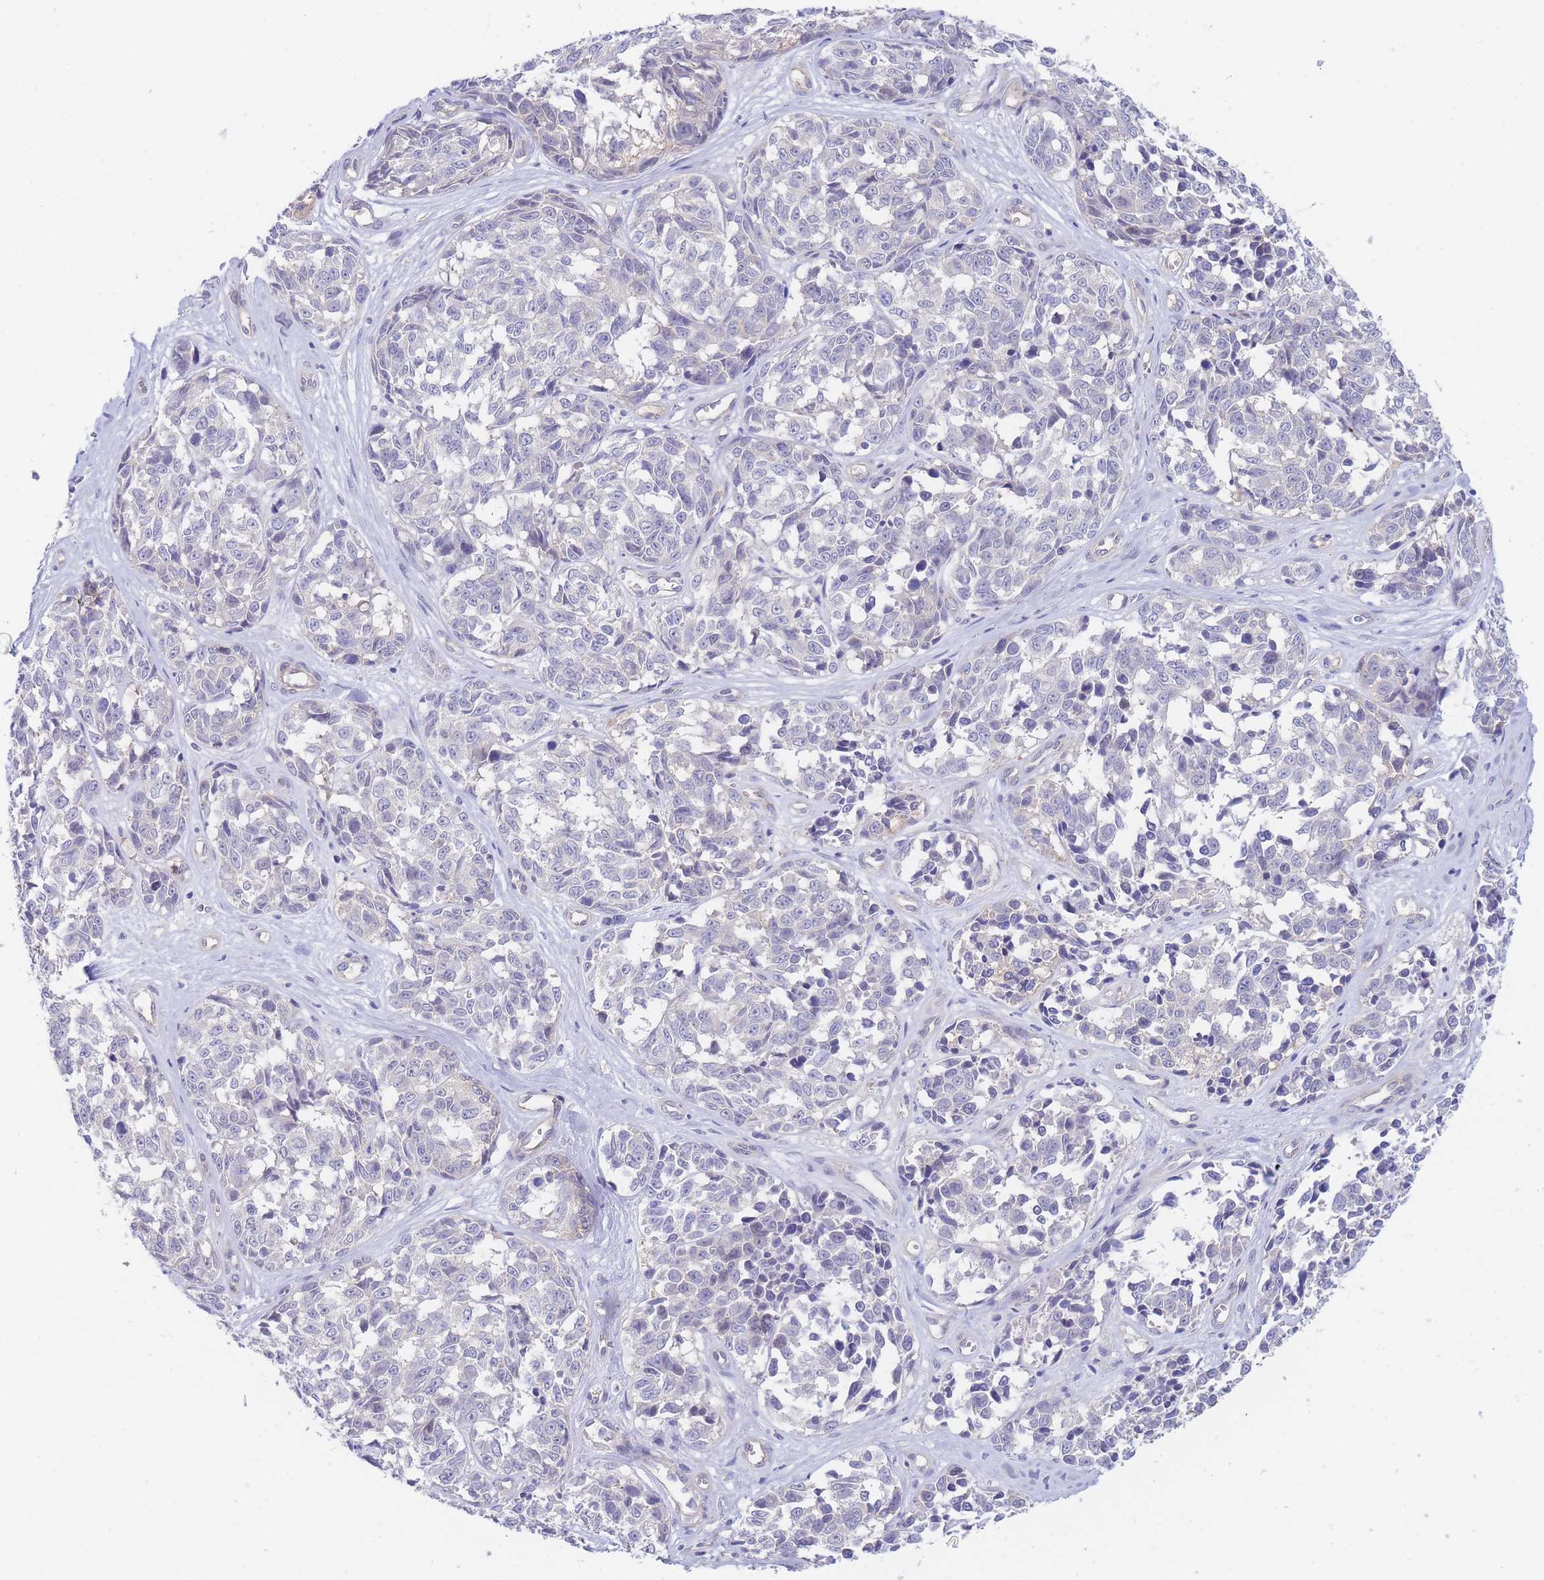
{"staining": {"intensity": "negative", "quantity": "none", "location": "none"}, "tissue": "melanoma", "cell_type": "Tumor cells", "image_type": "cancer", "snomed": [{"axis": "morphology", "description": "Normal tissue, NOS"}, {"axis": "morphology", "description": "Malignant melanoma, NOS"}, {"axis": "topography", "description": "Skin"}], "caption": "Tumor cells show no significant positivity in malignant melanoma.", "gene": "ZNF281", "patient": {"sex": "female", "age": 64}}